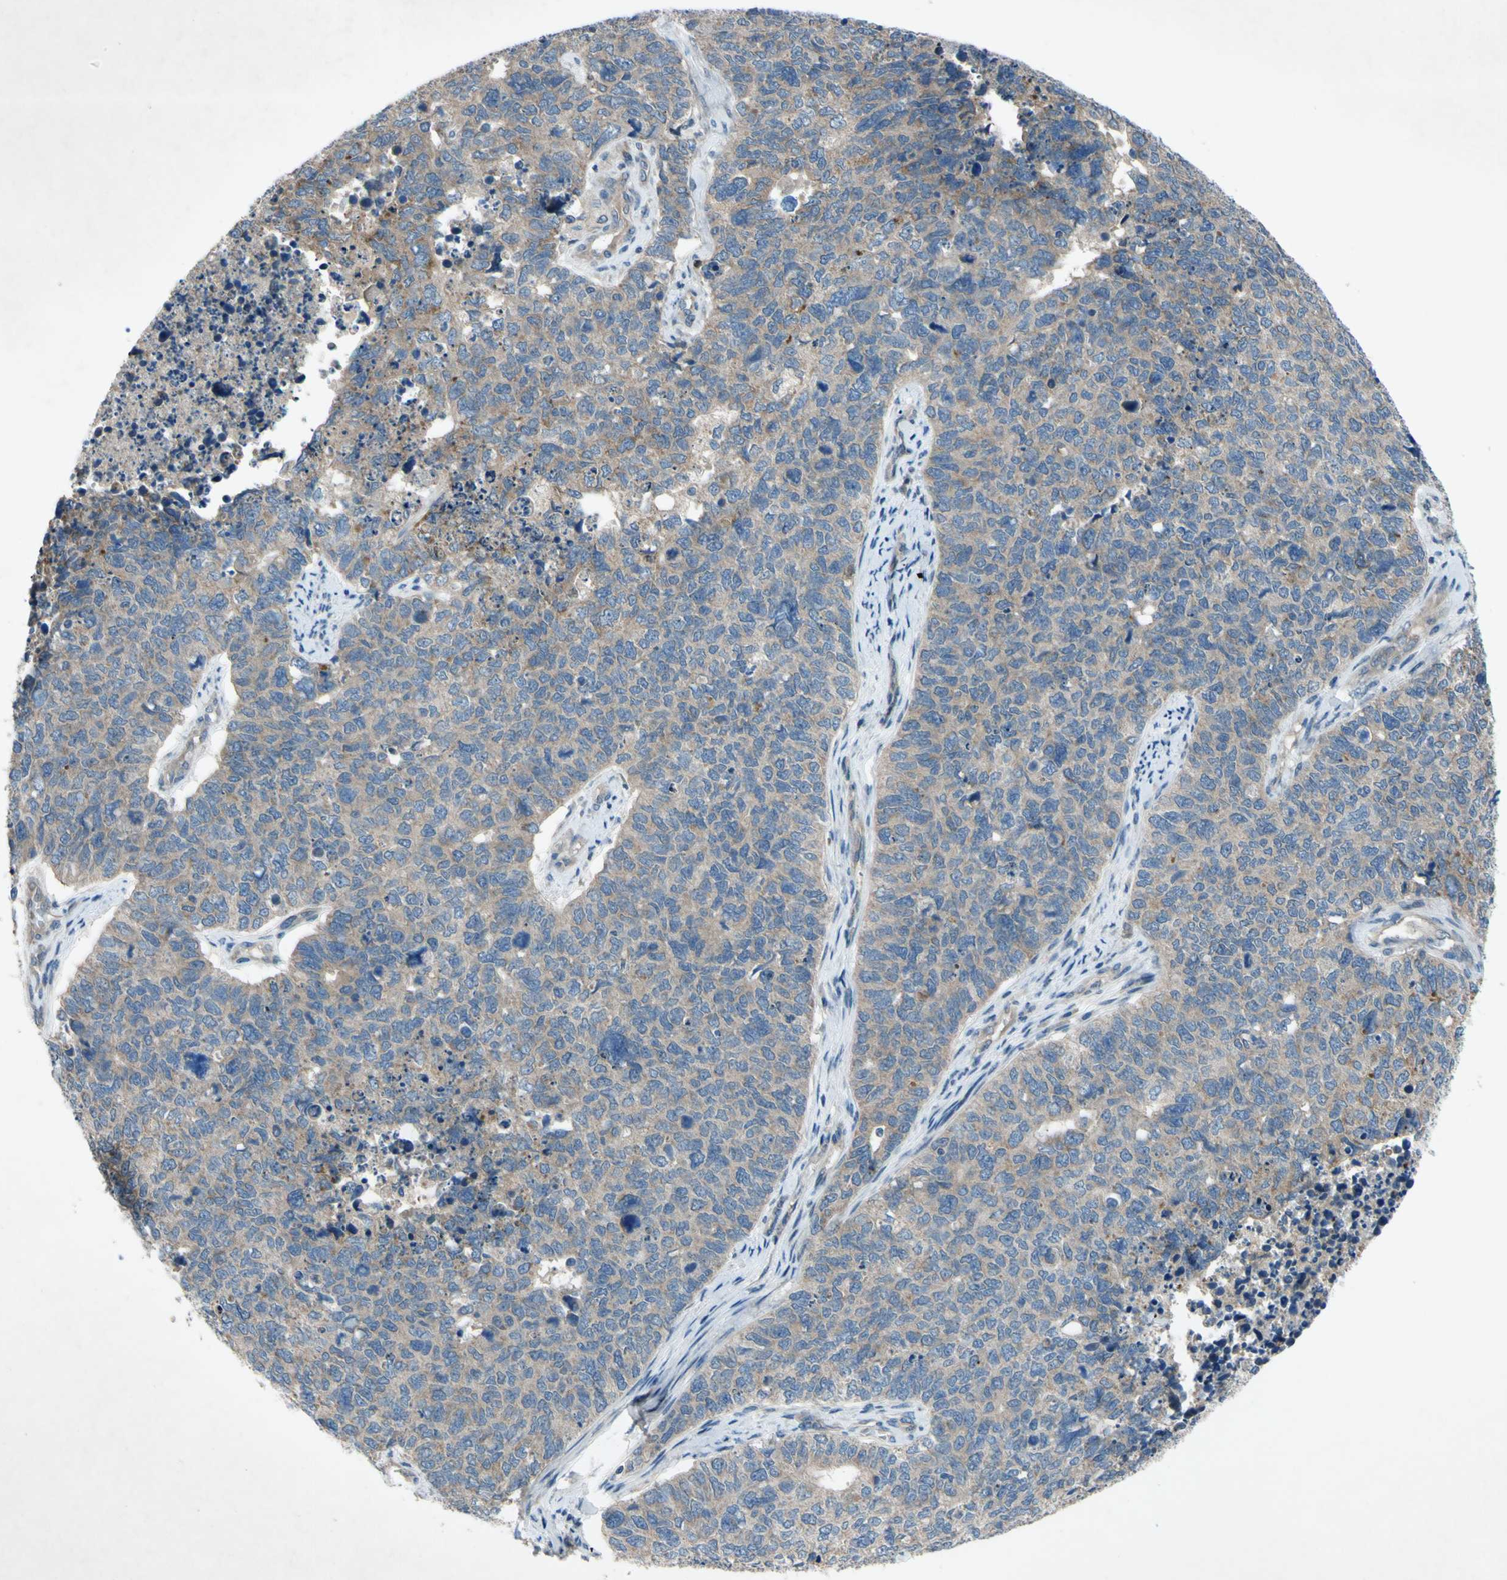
{"staining": {"intensity": "moderate", "quantity": ">75%", "location": "cytoplasmic/membranous"}, "tissue": "cervical cancer", "cell_type": "Tumor cells", "image_type": "cancer", "snomed": [{"axis": "morphology", "description": "Squamous cell carcinoma, NOS"}, {"axis": "topography", "description": "Cervix"}], "caption": "Immunohistochemical staining of cervical squamous cell carcinoma exhibits moderate cytoplasmic/membranous protein positivity in about >75% of tumor cells.", "gene": "HILPDA", "patient": {"sex": "female", "age": 63}}